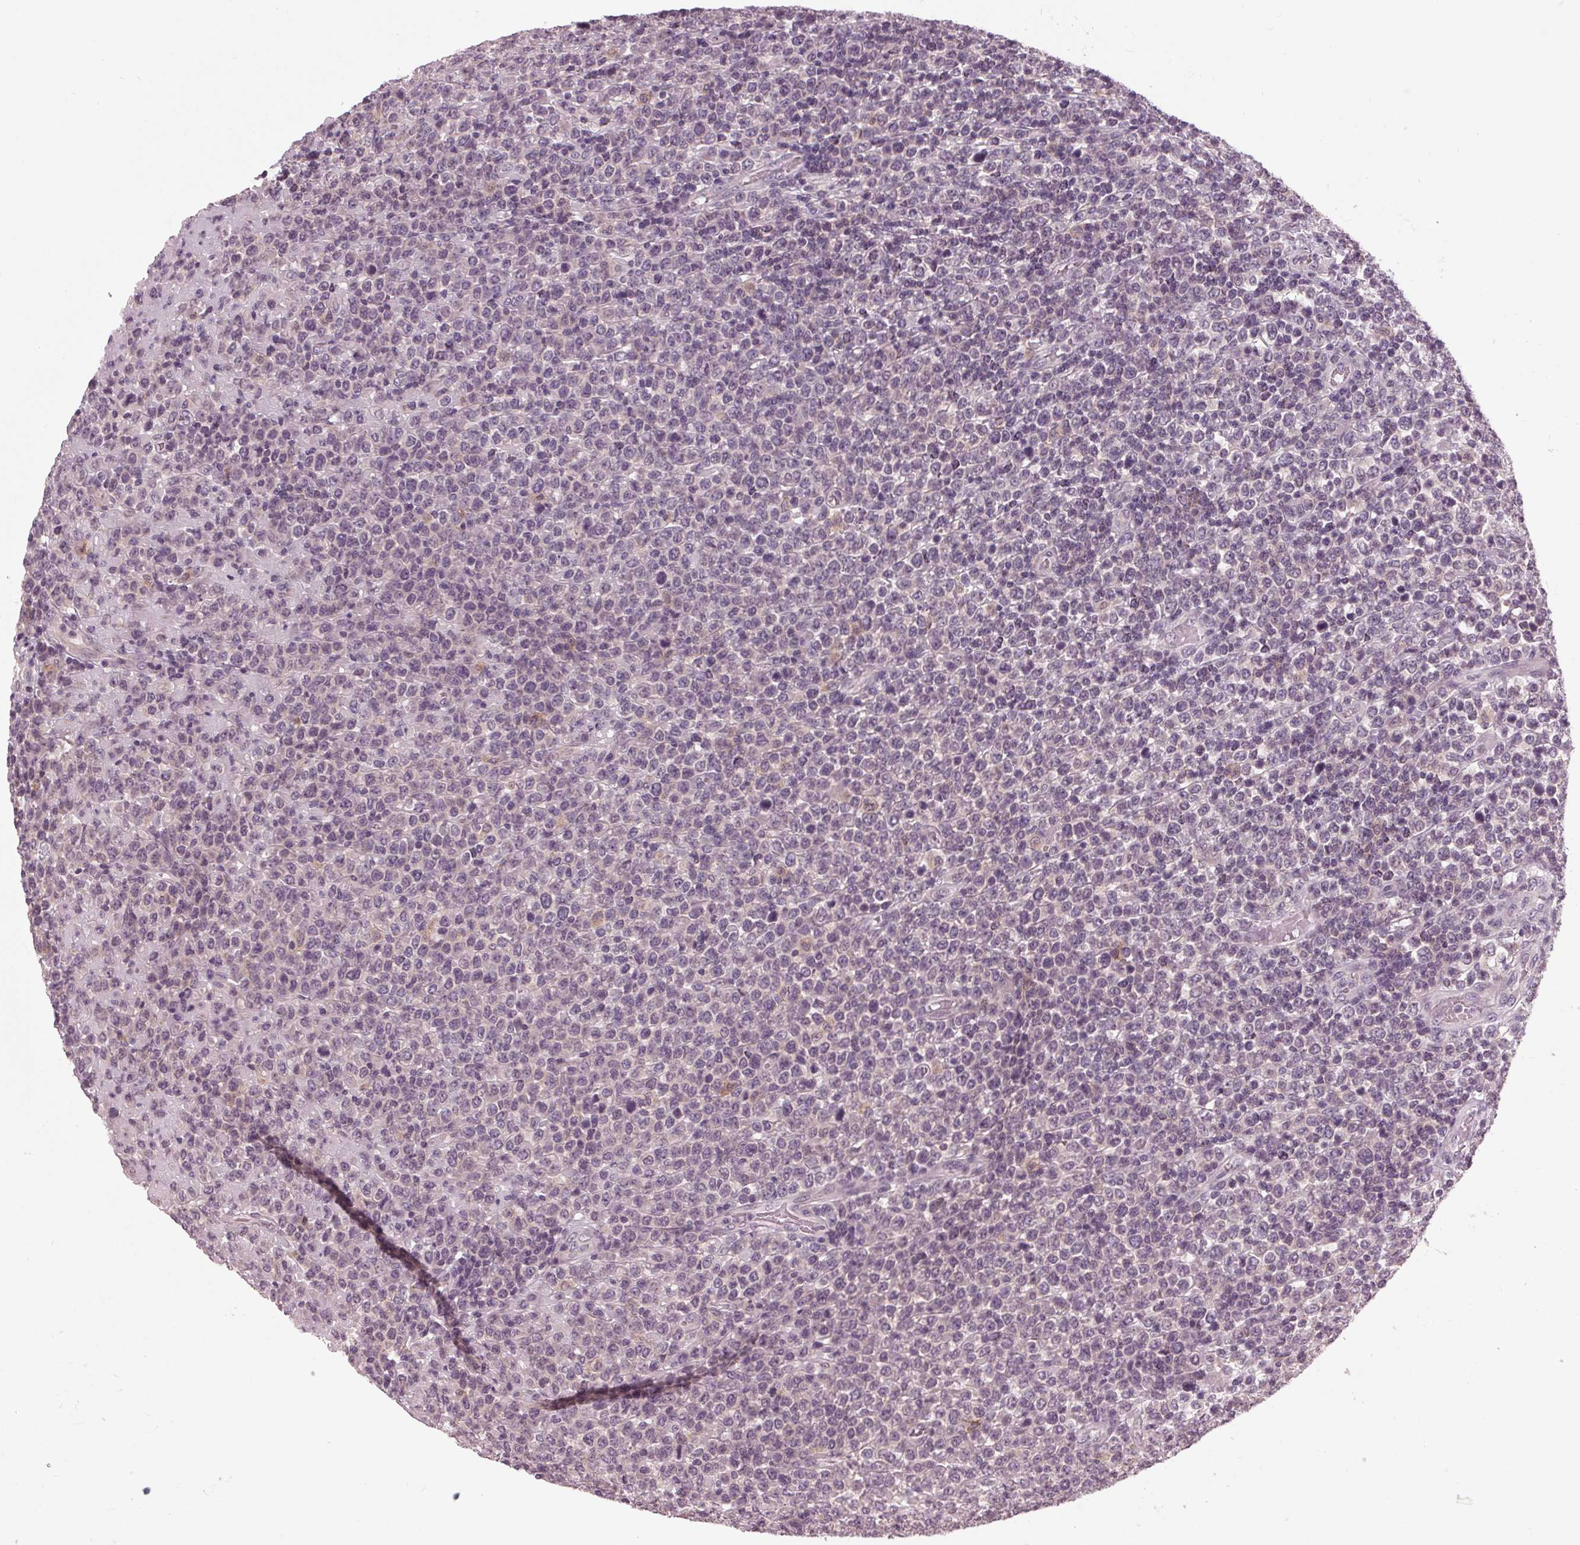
{"staining": {"intensity": "negative", "quantity": "none", "location": "none"}, "tissue": "lymphoma", "cell_type": "Tumor cells", "image_type": "cancer", "snomed": [{"axis": "morphology", "description": "Malignant lymphoma, non-Hodgkin's type, High grade"}, {"axis": "topography", "description": "Soft tissue"}], "caption": "Photomicrograph shows no protein staining in tumor cells of high-grade malignant lymphoma, non-Hodgkin's type tissue.", "gene": "SIGLEC6", "patient": {"sex": "female", "age": 56}}